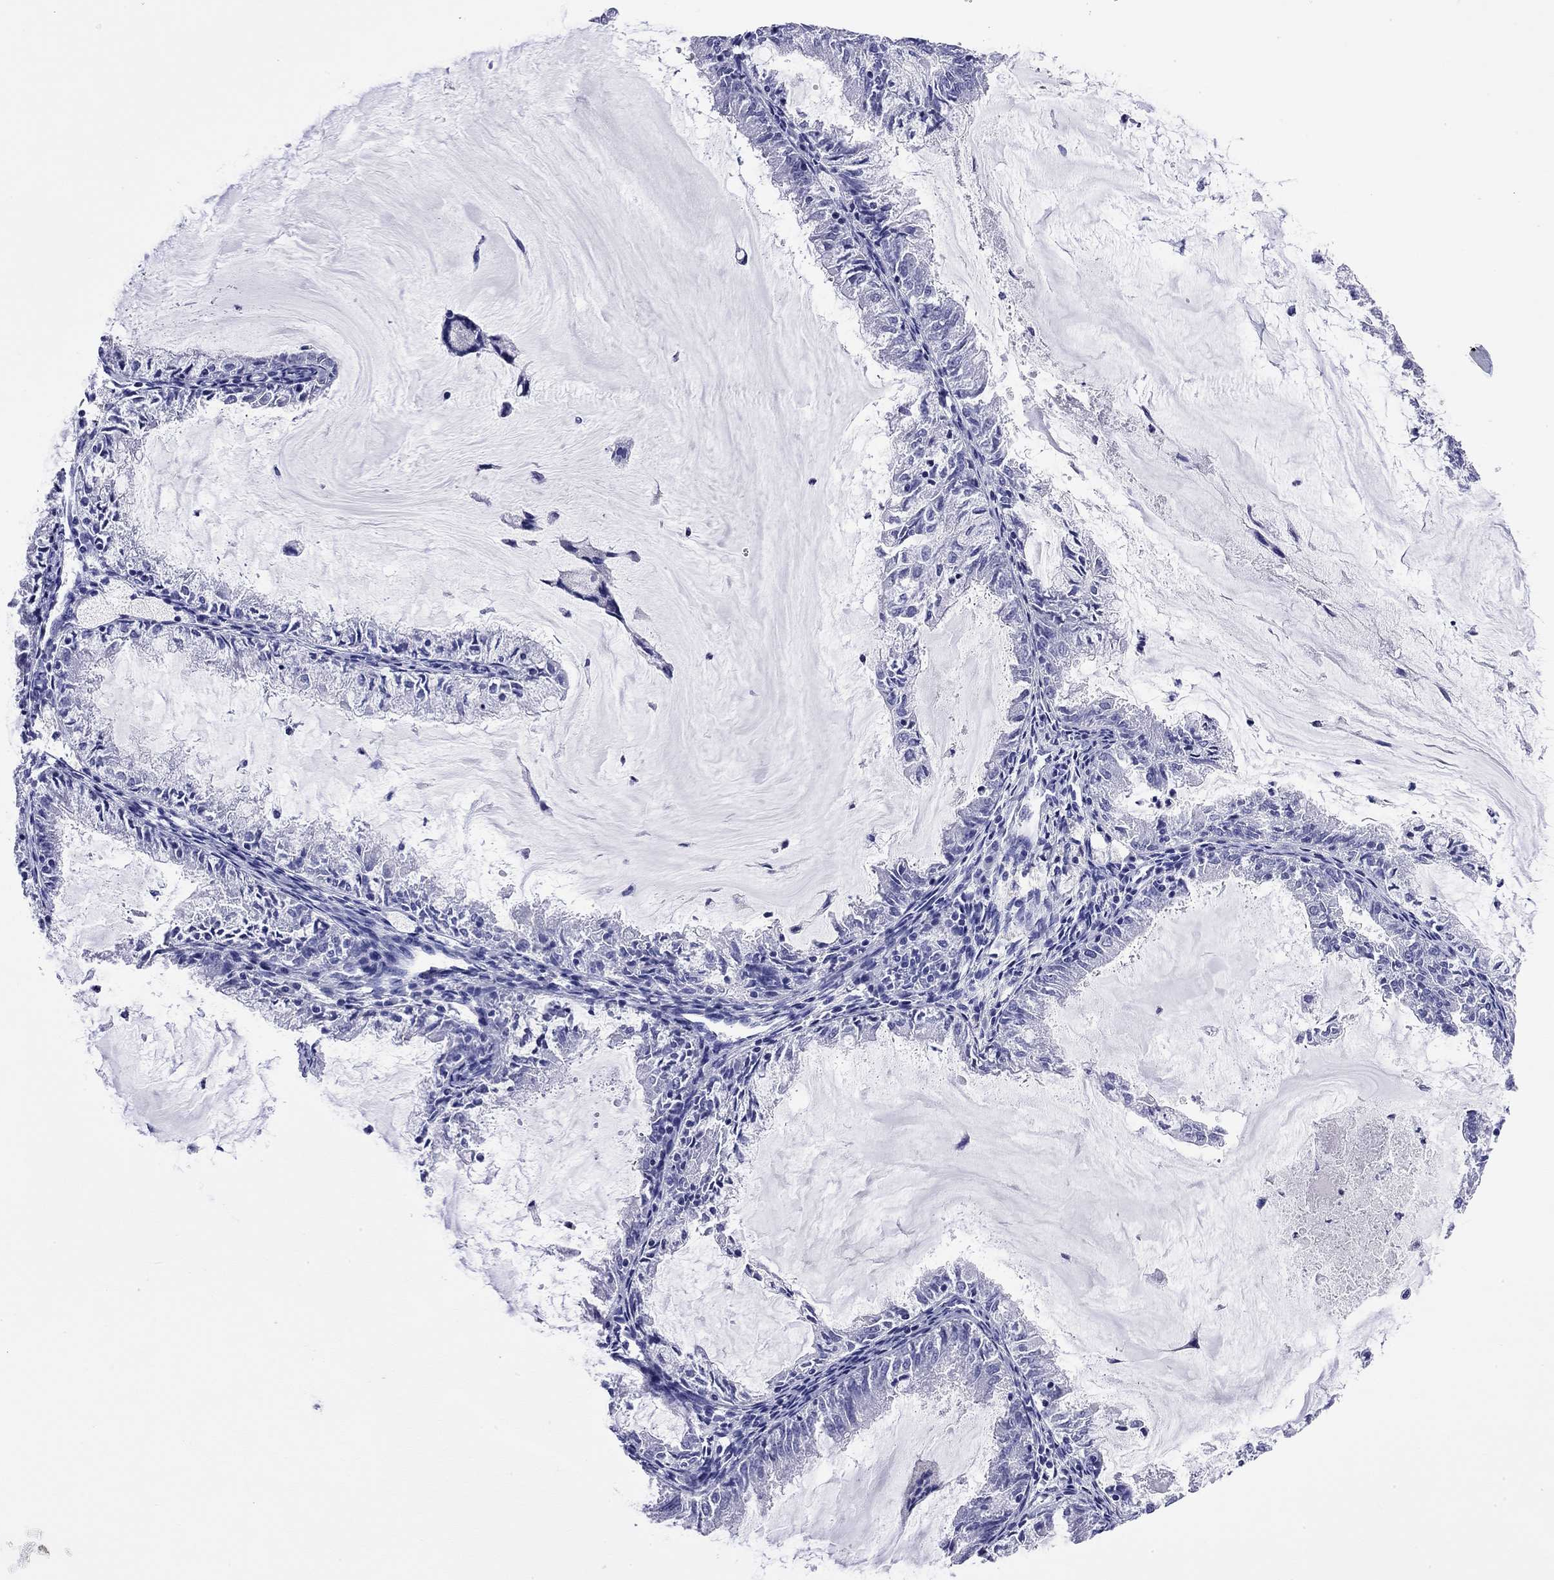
{"staining": {"intensity": "negative", "quantity": "none", "location": "none"}, "tissue": "endometrial cancer", "cell_type": "Tumor cells", "image_type": "cancer", "snomed": [{"axis": "morphology", "description": "Adenocarcinoma, NOS"}, {"axis": "topography", "description": "Endometrium"}], "caption": "DAB immunohistochemical staining of human endometrial cancer (adenocarcinoma) exhibits no significant expression in tumor cells.", "gene": "FIGLA", "patient": {"sex": "female", "age": 57}}